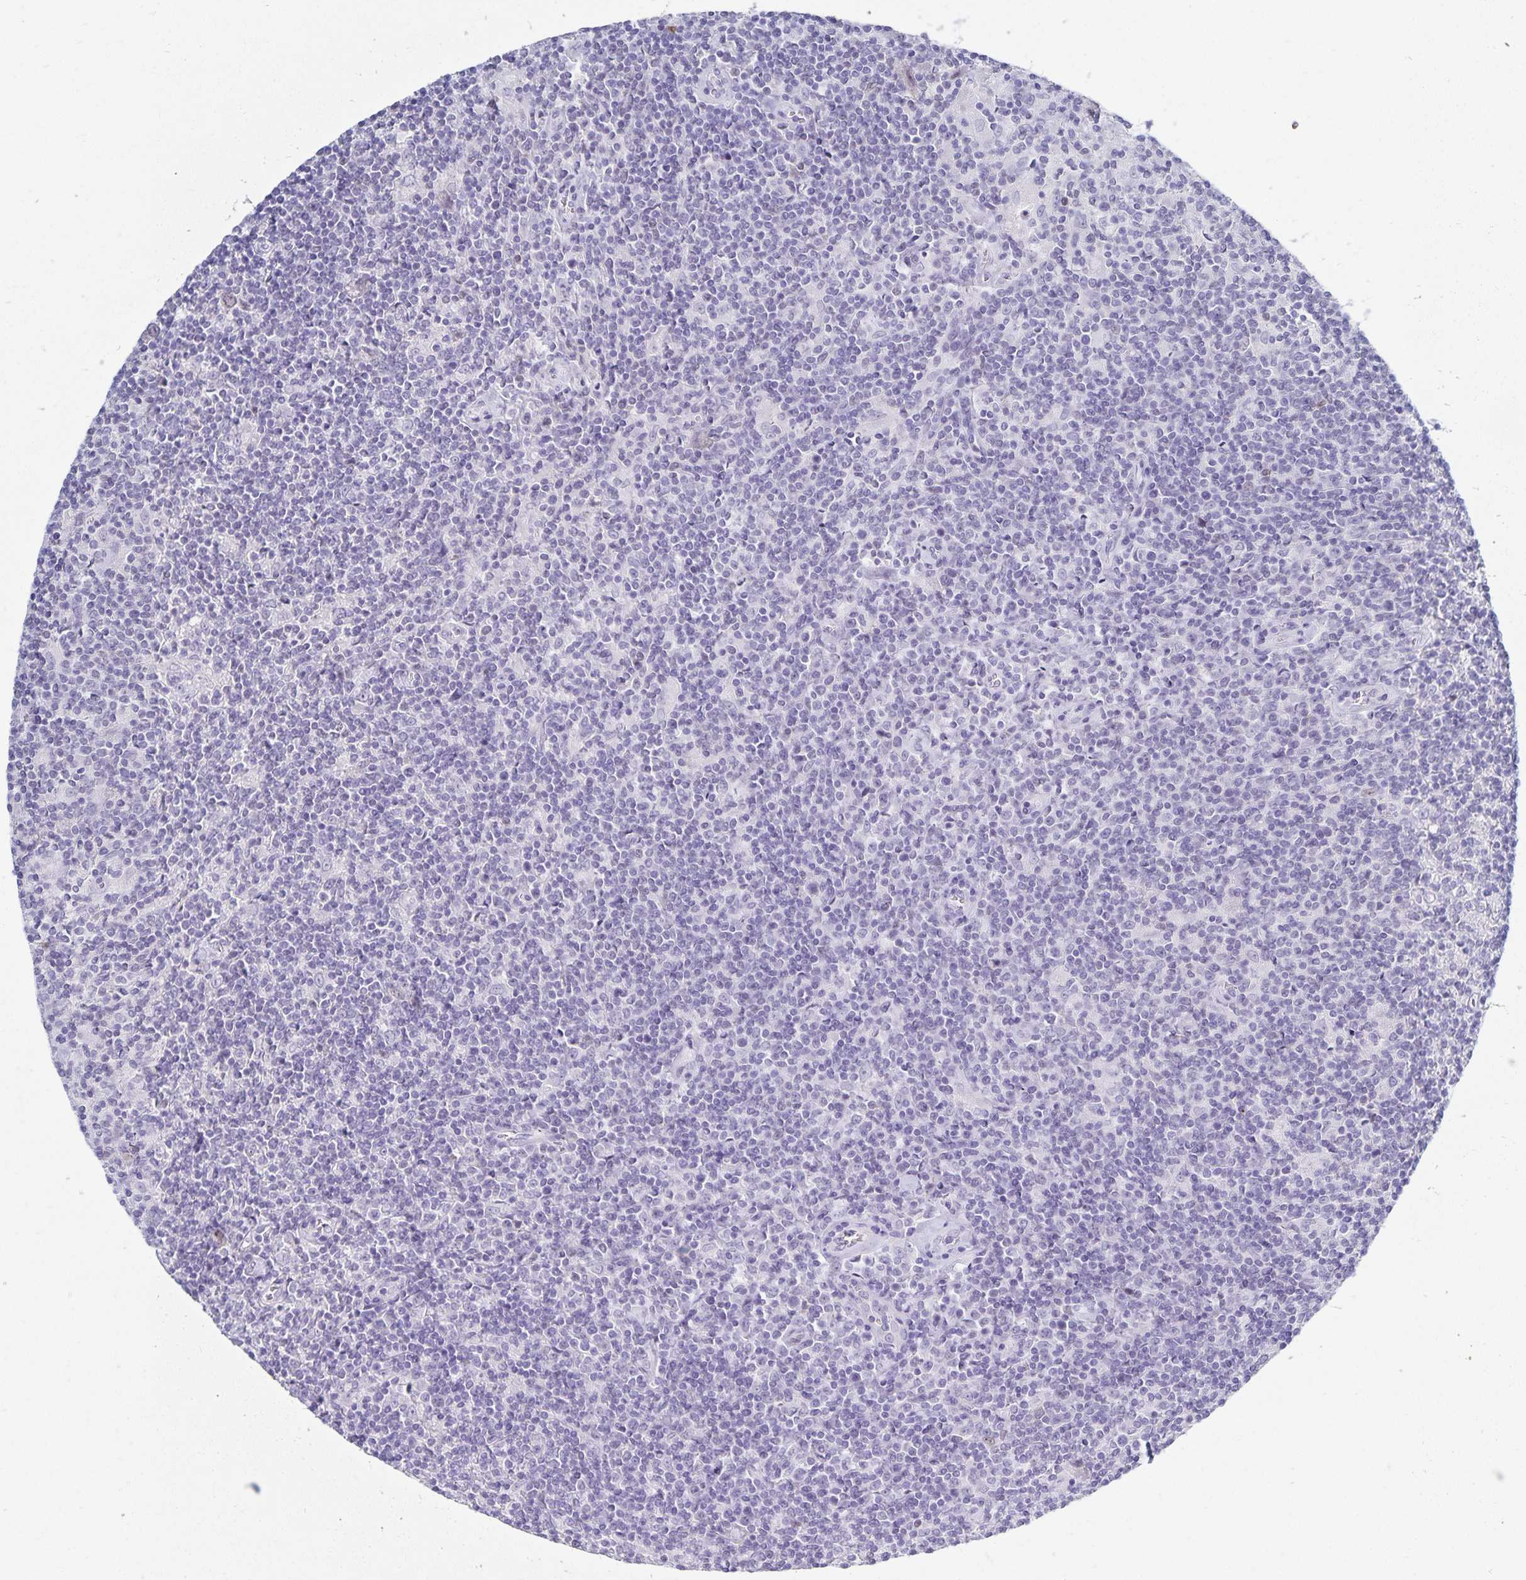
{"staining": {"intensity": "negative", "quantity": "none", "location": "none"}, "tissue": "lymphoma", "cell_type": "Tumor cells", "image_type": "cancer", "snomed": [{"axis": "morphology", "description": "Hodgkin's disease, NOS"}, {"axis": "topography", "description": "Lymph node"}], "caption": "Protein analysis of Hodgkin's disease displays no significant expression in tumor cells.", "gene": "HMGB3", "patient": {"sex": "male", "age": 40}}